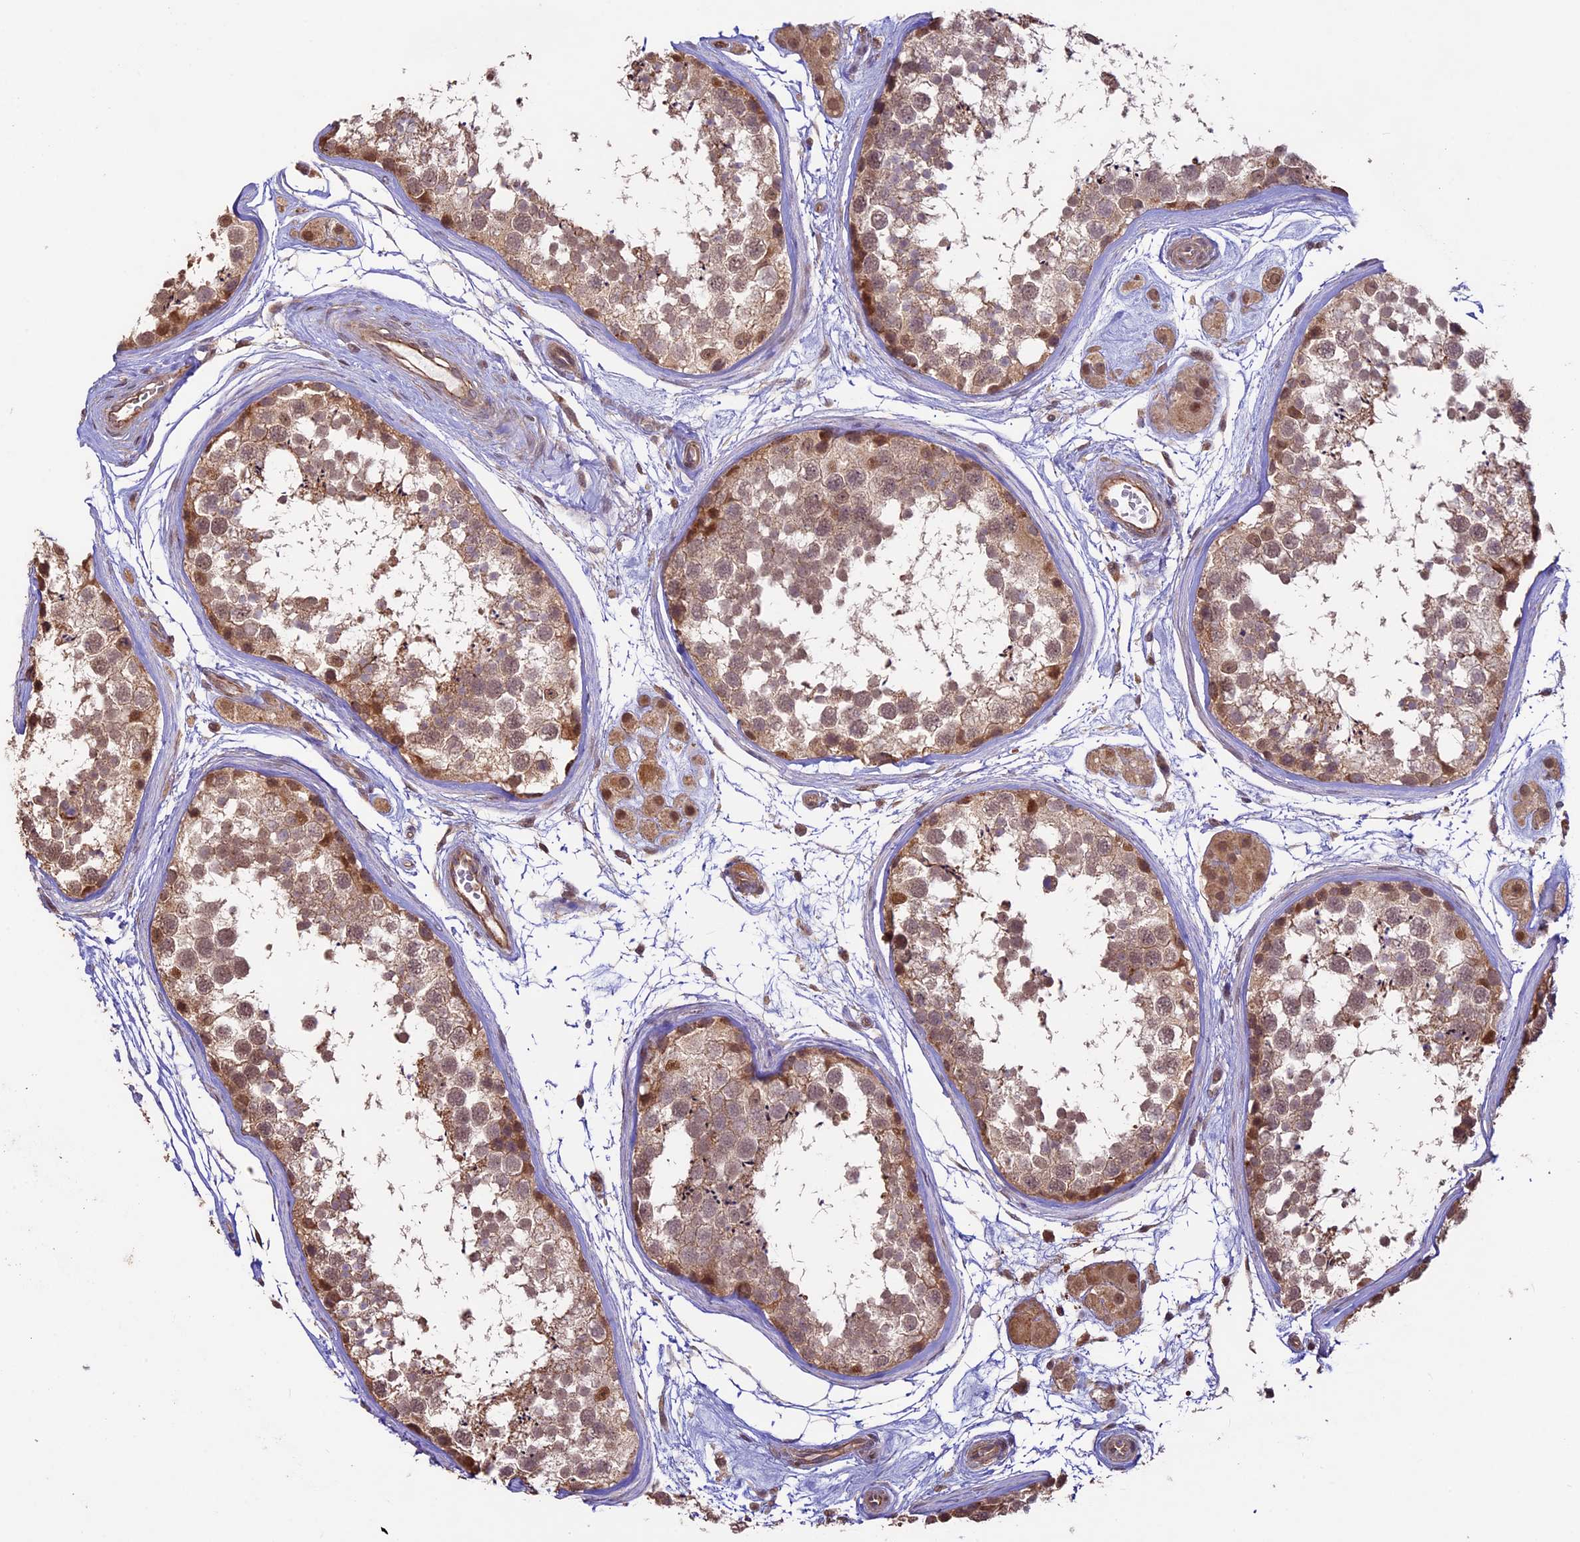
{"staining": {"intensity": "weak", "quantity": "25%-75%", "location": "cytoplasmic/membranous,nuclear"}, "tissue": "testis", "cell_type": "Cells in seminiferous ducts", "image_type": "normal", "snomed": [{"axis": "morphology", "description": "Normal tissue, NOS"}, {"axis": "topography", "description": "Testis"}], "caption": "This histopathology image exhibits immunohistochemistry staining of benign testis, with low weak cytoplasmic/membranous,nuclear positivity in approximately 25%-75% of cells in seminiferous ducts.", "gene": "BCAS4", "patient": {"sex": "male", "age": 56}}